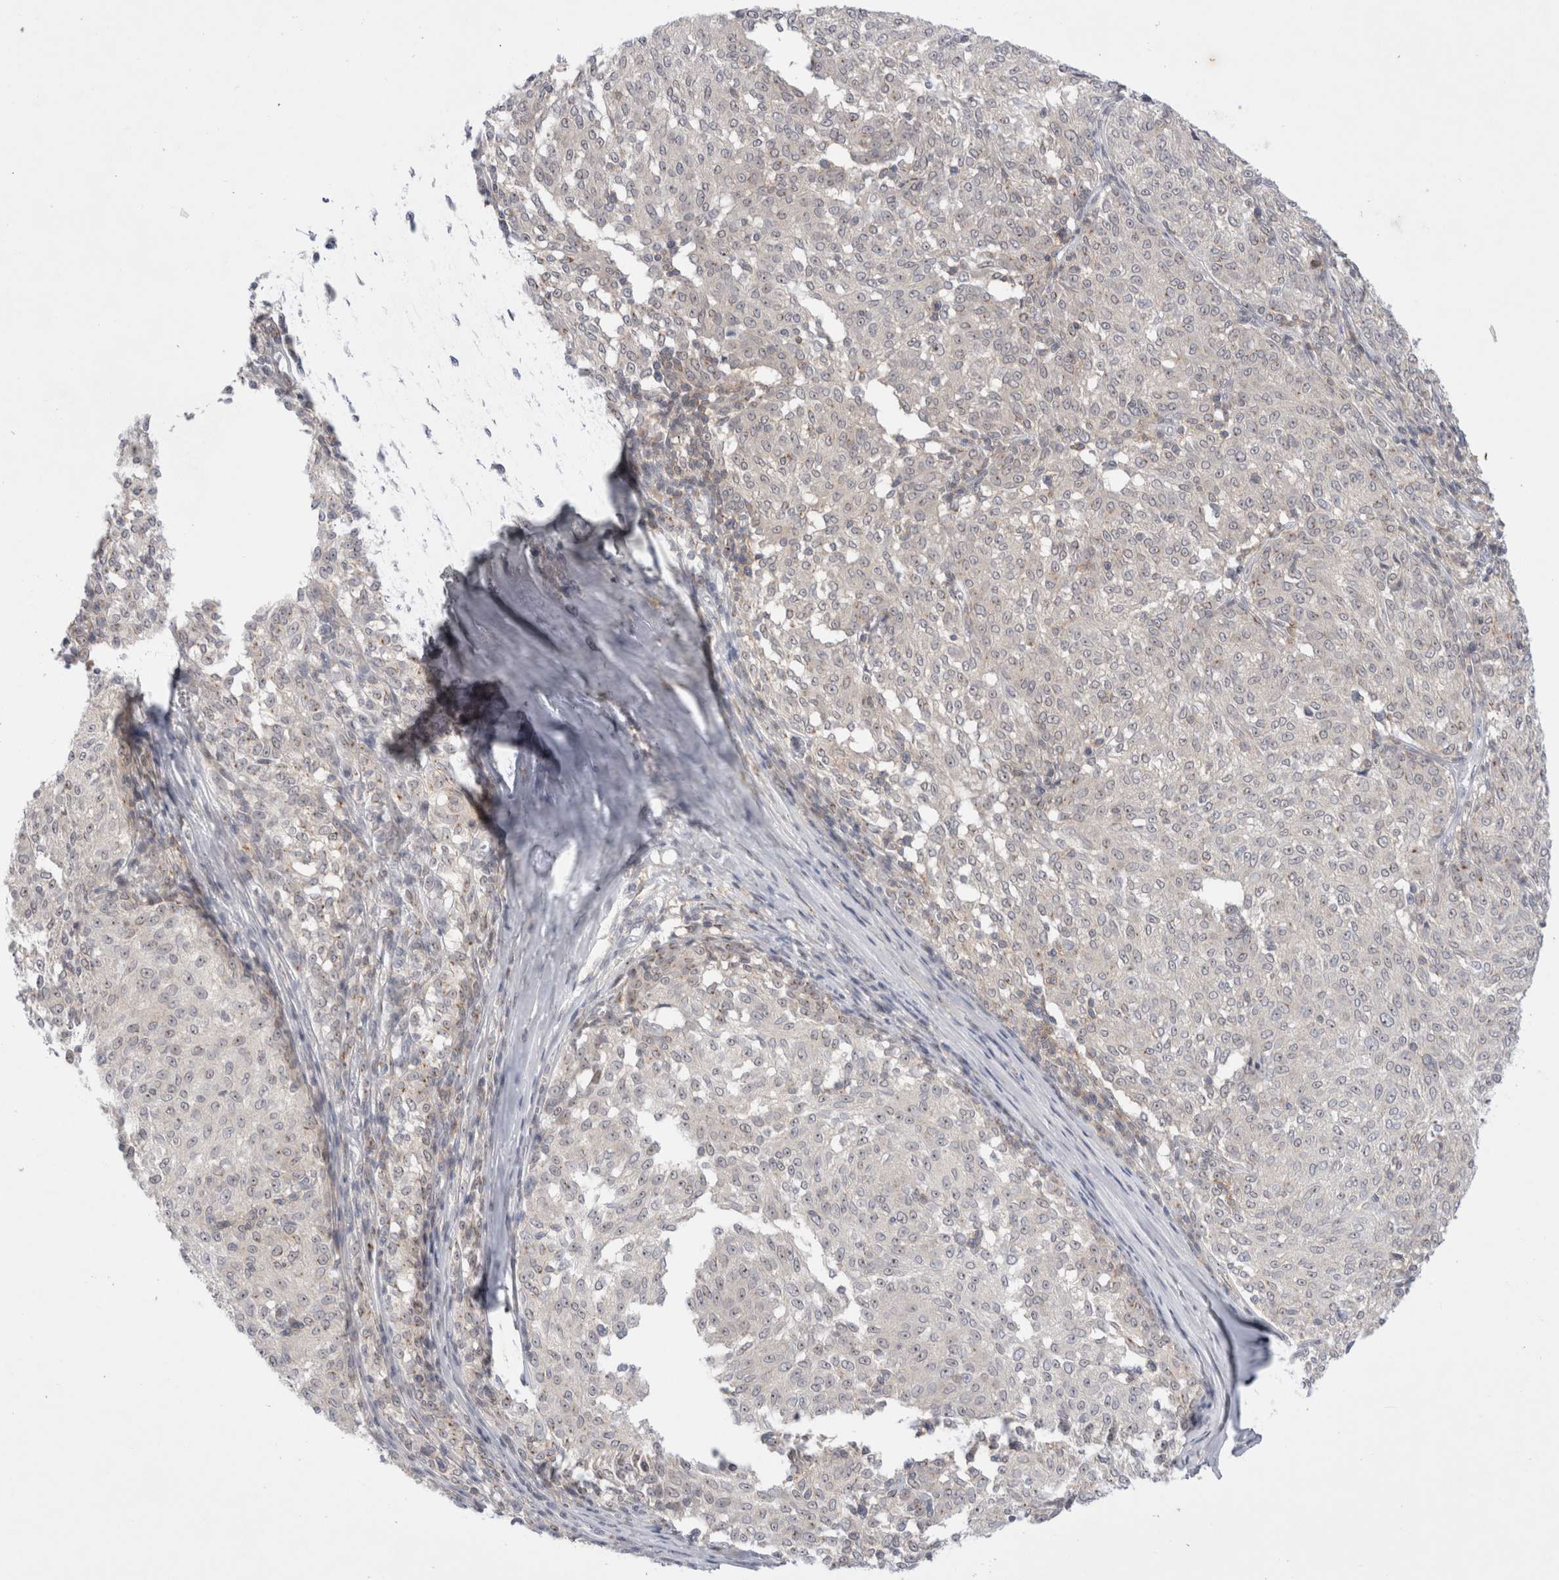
{"staining": {"intensity": "weak", "quantity": "25%-75%", "location": "nuclear"}, "tissue": "melanoma", "cell_type": "Tumor cells", "image_type": "cancer", "snomed": [{"axis": "morphology", "description": "Malignant melanoma, NOS"}, {"axis": "topography", "description": "Skin"}], "caption": "Immunohistochemical staining of human melanoma reveals weak nuclear protein staining in approximately 25%-75% of tumor cells.", "gene": "CERS5", "patient": {"sex": "female", "age": 72}}